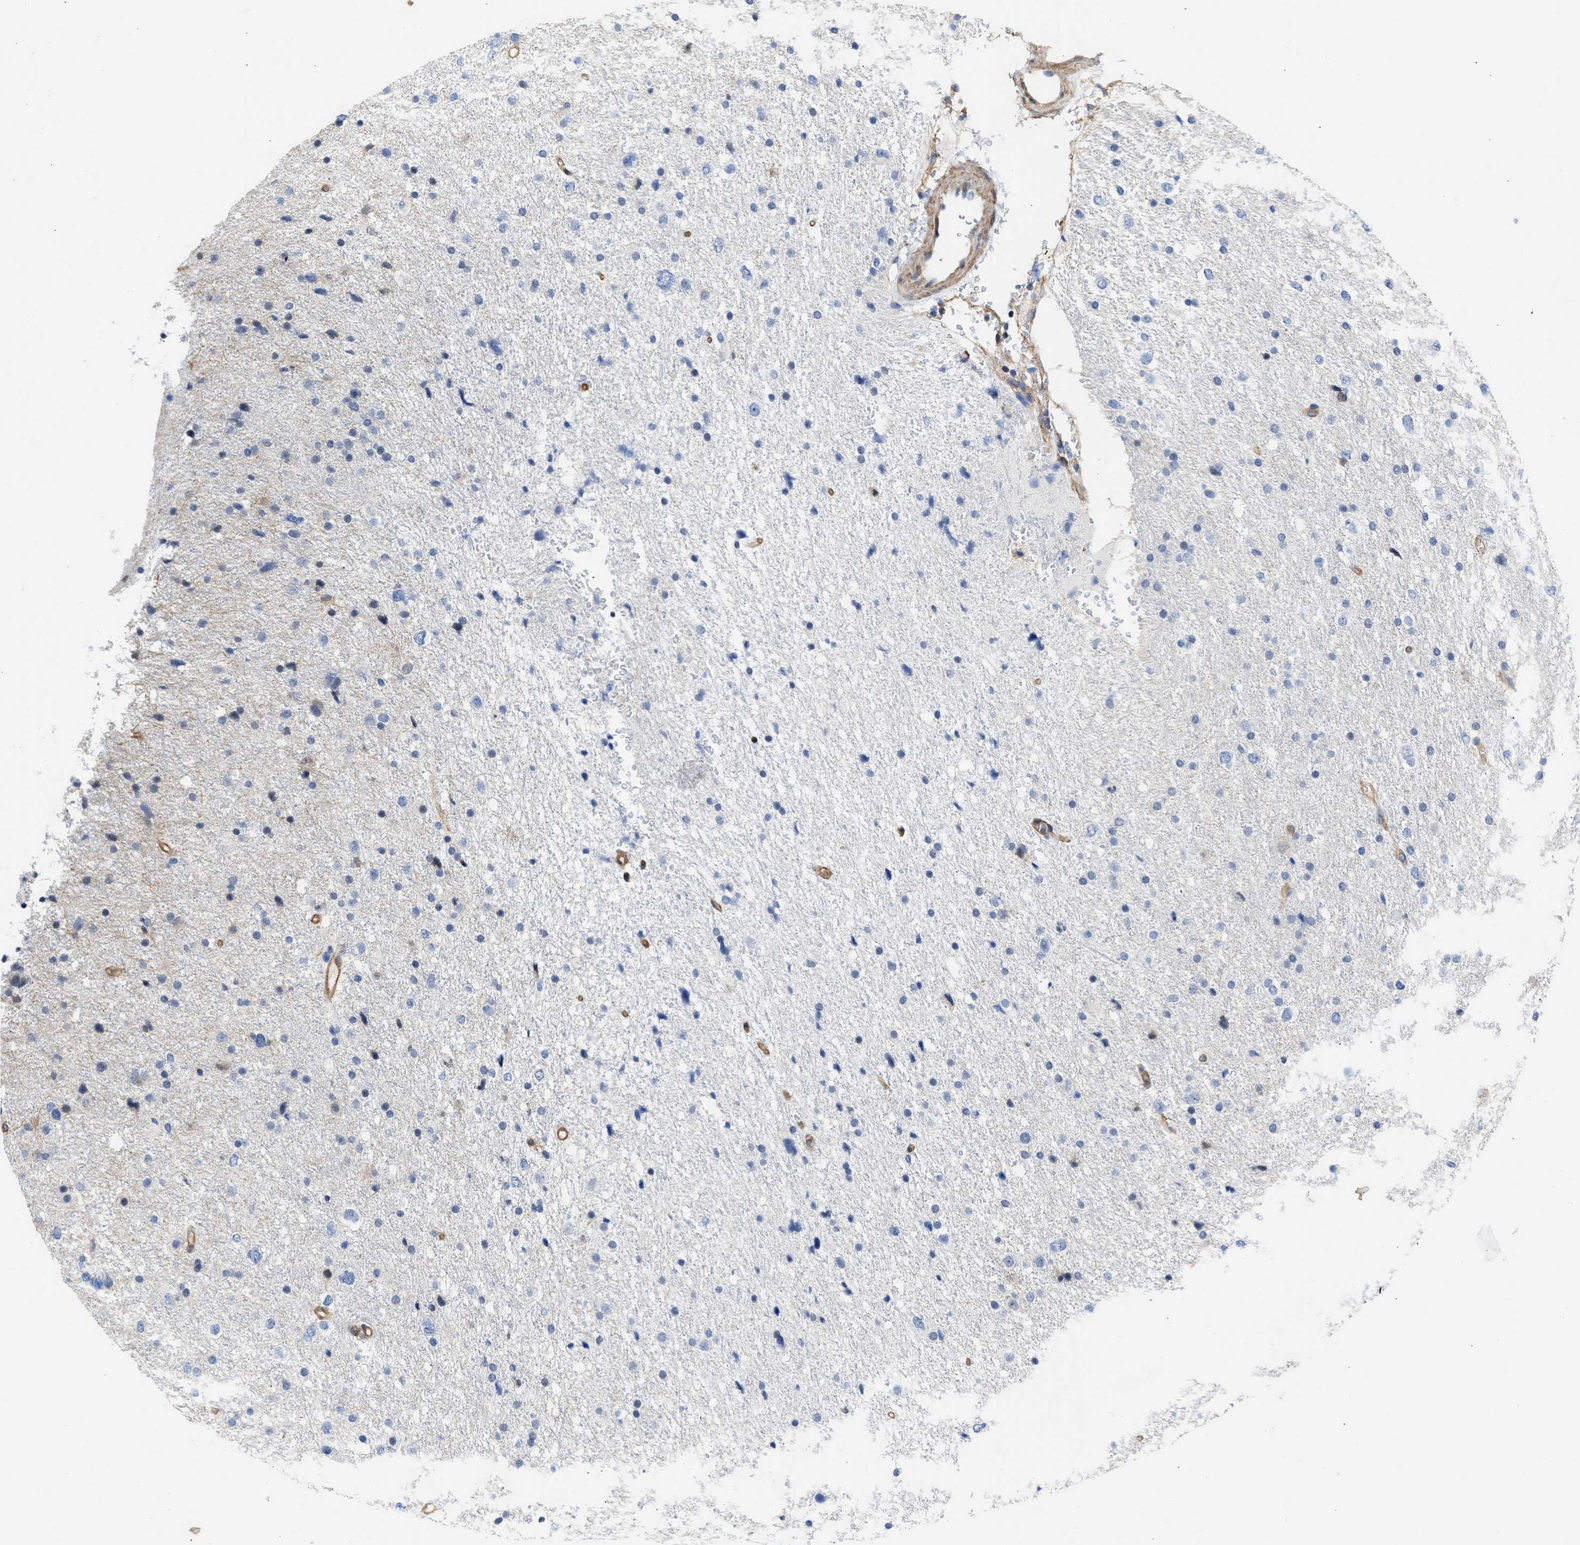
{"staining": {"intensity": "negative", "quantity": "none", "location": "none"}, "tissue": "glioma", "cell_type": "Tumor cells", "image_type": "cancer", "snomed": [{"axis": "morphology", "description": "Glioma, malignant, Low grade"}, {"axis": "topography", "description": "Brain"}], "caption": "The micrograph exhibits no staining of tumor cells in malignant glioma (low-grade).", "gene": "MAS1L", "patient": {"sex": "female", "age": 37}}